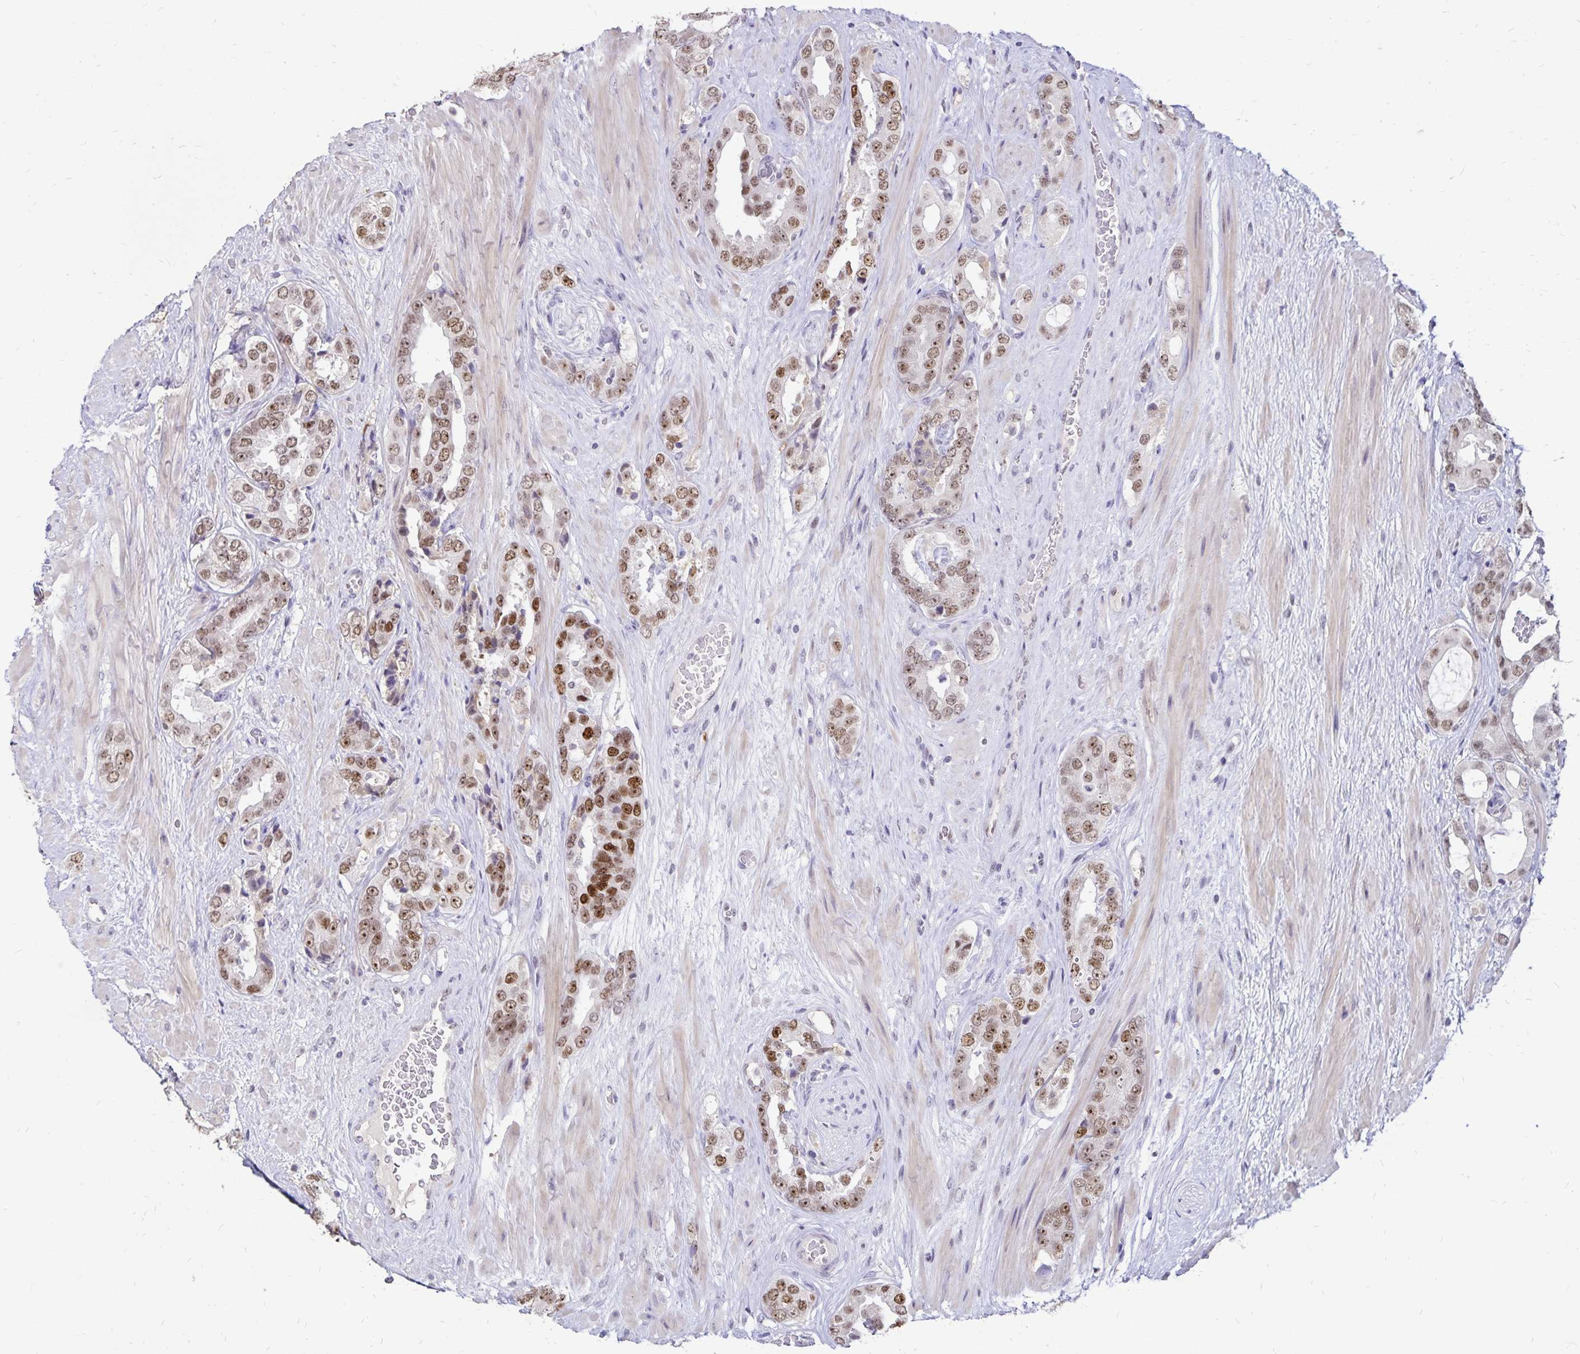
{"staining": {"intensity": "strong", "quantity": "25%-75%", "location": "nuclear"}, "tissue": "prostate cancer", "cell_type": "Tumor cells", "image_type": "cancer", "snomed": [{"axis": "morphology", "description": "Adenocarcinoma, High grade"}, {"axis": "topography", "description": "Prostate"}], "caption": "Prostate high-grade adenocarcinoma stained with a protein marker reveals strong staining in tumor cells.", "gene": "POLB", "patient": {"sex": "male", "age": 71}}